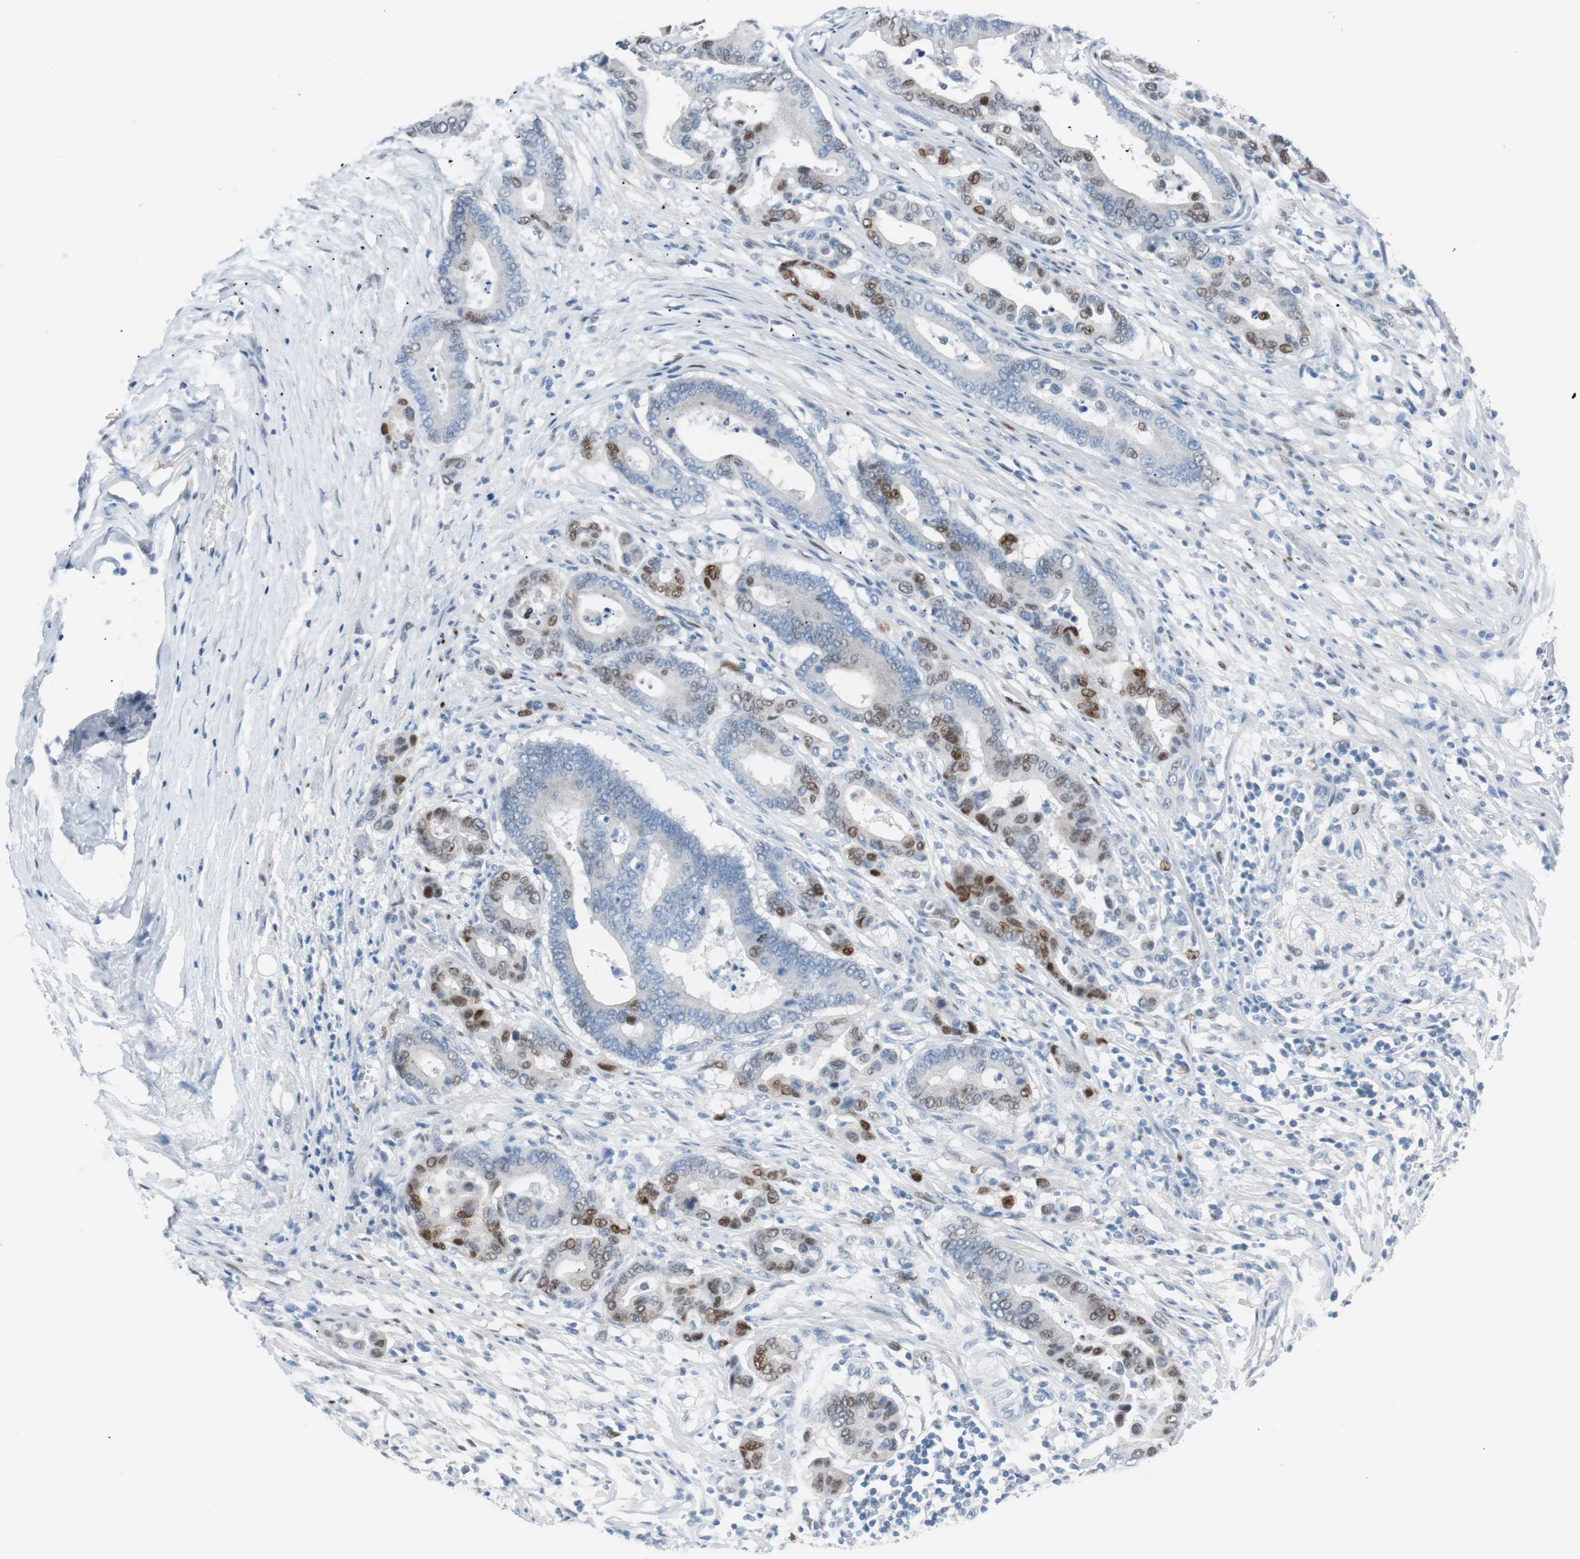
{"staining": {"intensity": "moderate", "quantity": "<25%", "location": "nuclear"}, "tissue": "colorectal cancer", "cell_type": "Tumor cells", "image_type": "cancer", "snomed": [{"axis": "morphology", "description": "Normal tissue, NOS"}, {"axis": "morphology", "description": "Adenocarcinoma, NOS"}, {"axis": "topography", "description": "Colon"}], "caption": "This histopathology image exhibits adenocarcinoma (colorectal) stained with IHC to label a protein in brown. The nuclear of tumor cells show moderate positivity for the protein. Nuclei are counter-stained blue.", "gene": "FOSL1", "patient": {"sex": "male", "age": 82}}